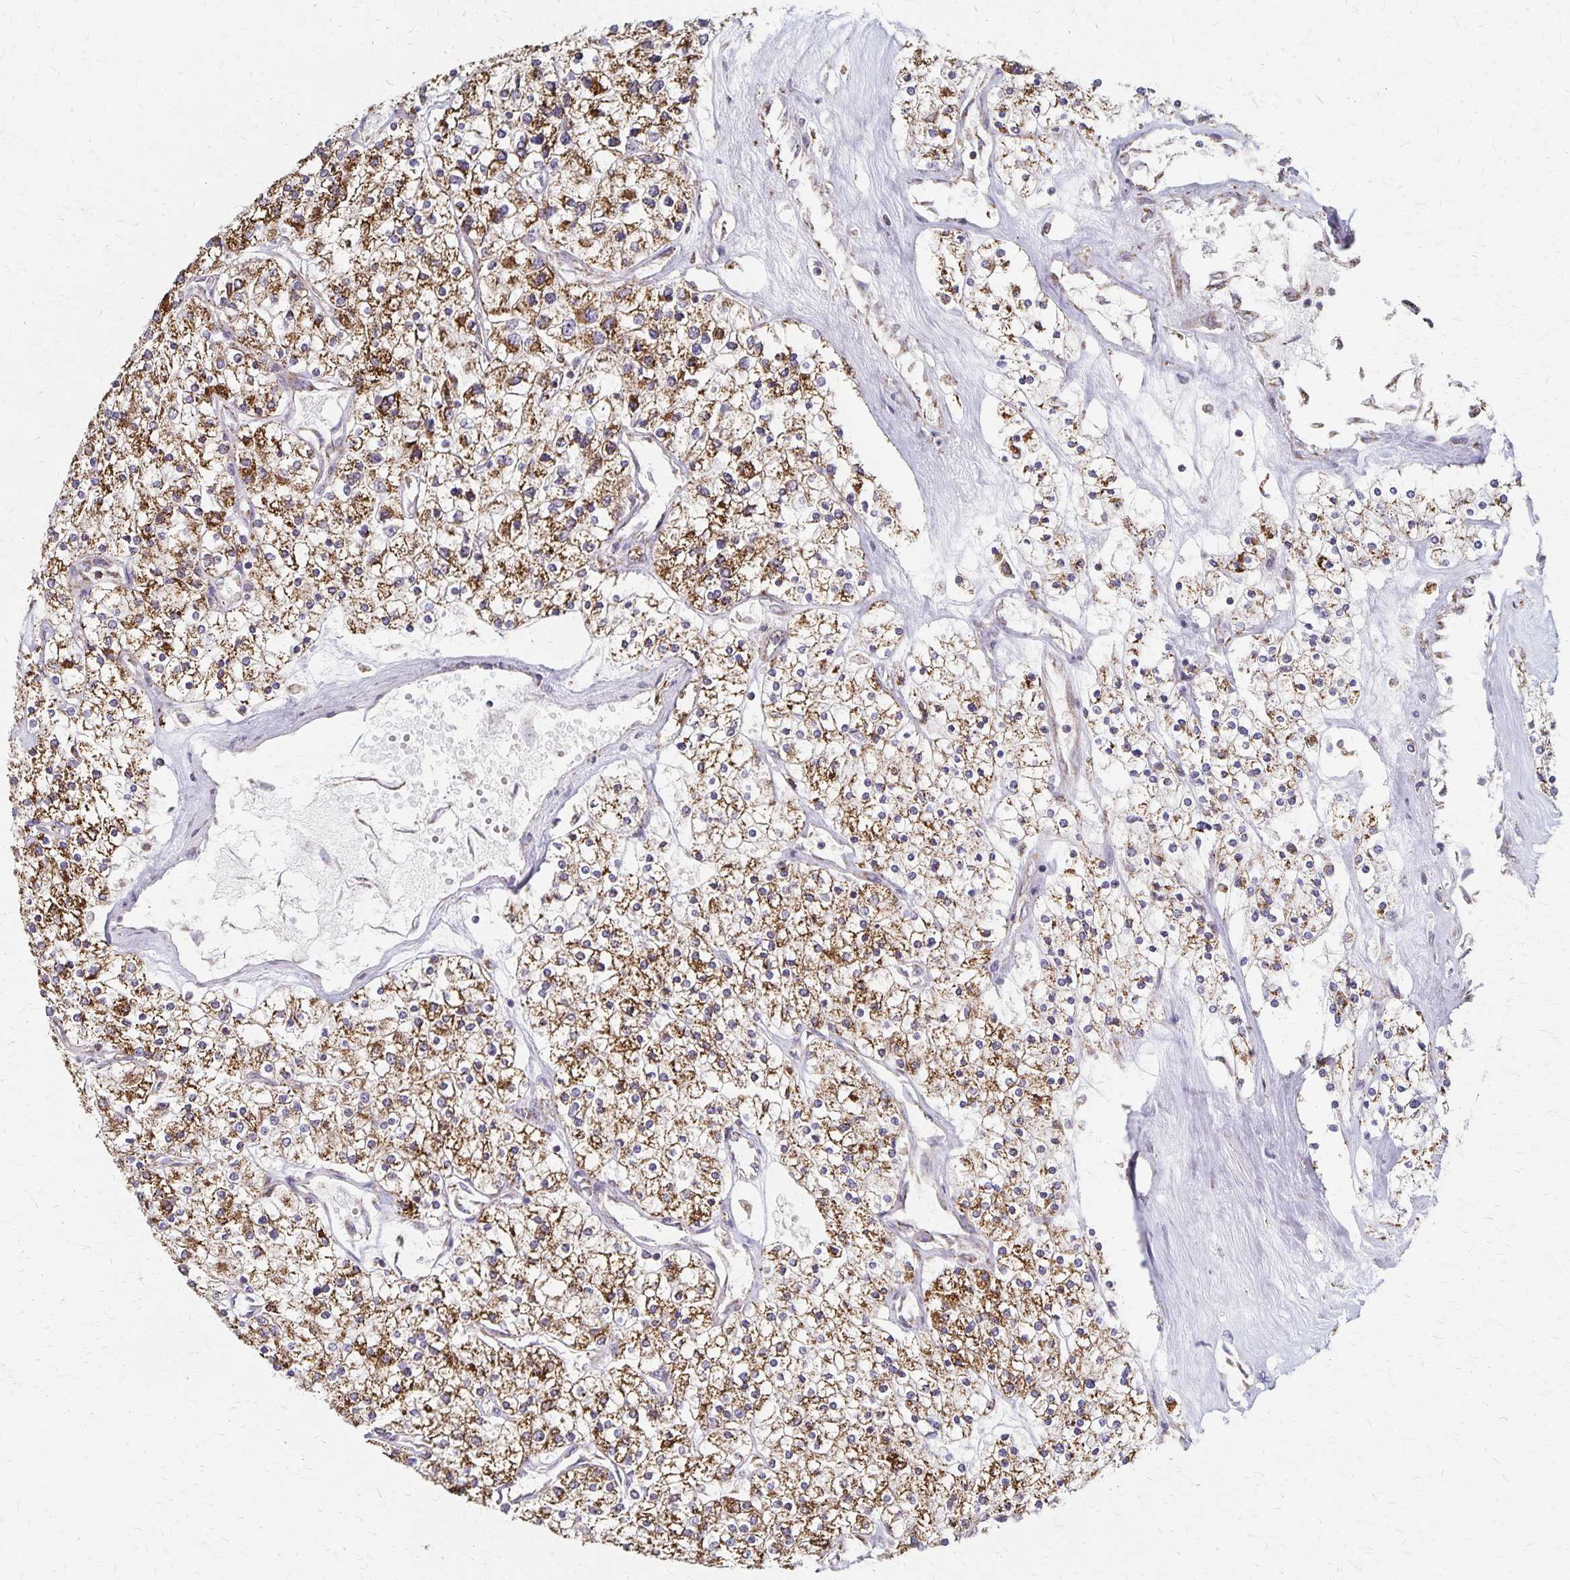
{"staining": {"intensity": "moderate", "quantity": ">75%", "location": "cytoplasmic/membranous"}, "tissue": "renal cancer", "cell_type": "Tumor cells", "image_type": "cancer", "snomed": [{"axis": "morphology", "description": "Adenocarcinoma, NOS"}, {"axis": "topography", "description": "Kidney"}], "caption": "Moderate cytoplasmic/membranous protein expression is present in about >75% of tumor cells in adenocarcinoma (renal). The staining is performed using DAB (3,3'-diaminobenzidine) brown chromogen to label protein expression. The nuclei are counter-stained blue using hematoxylin.", "gene": "DYRK4", "patient": {"sex": "male", "age": 80}}